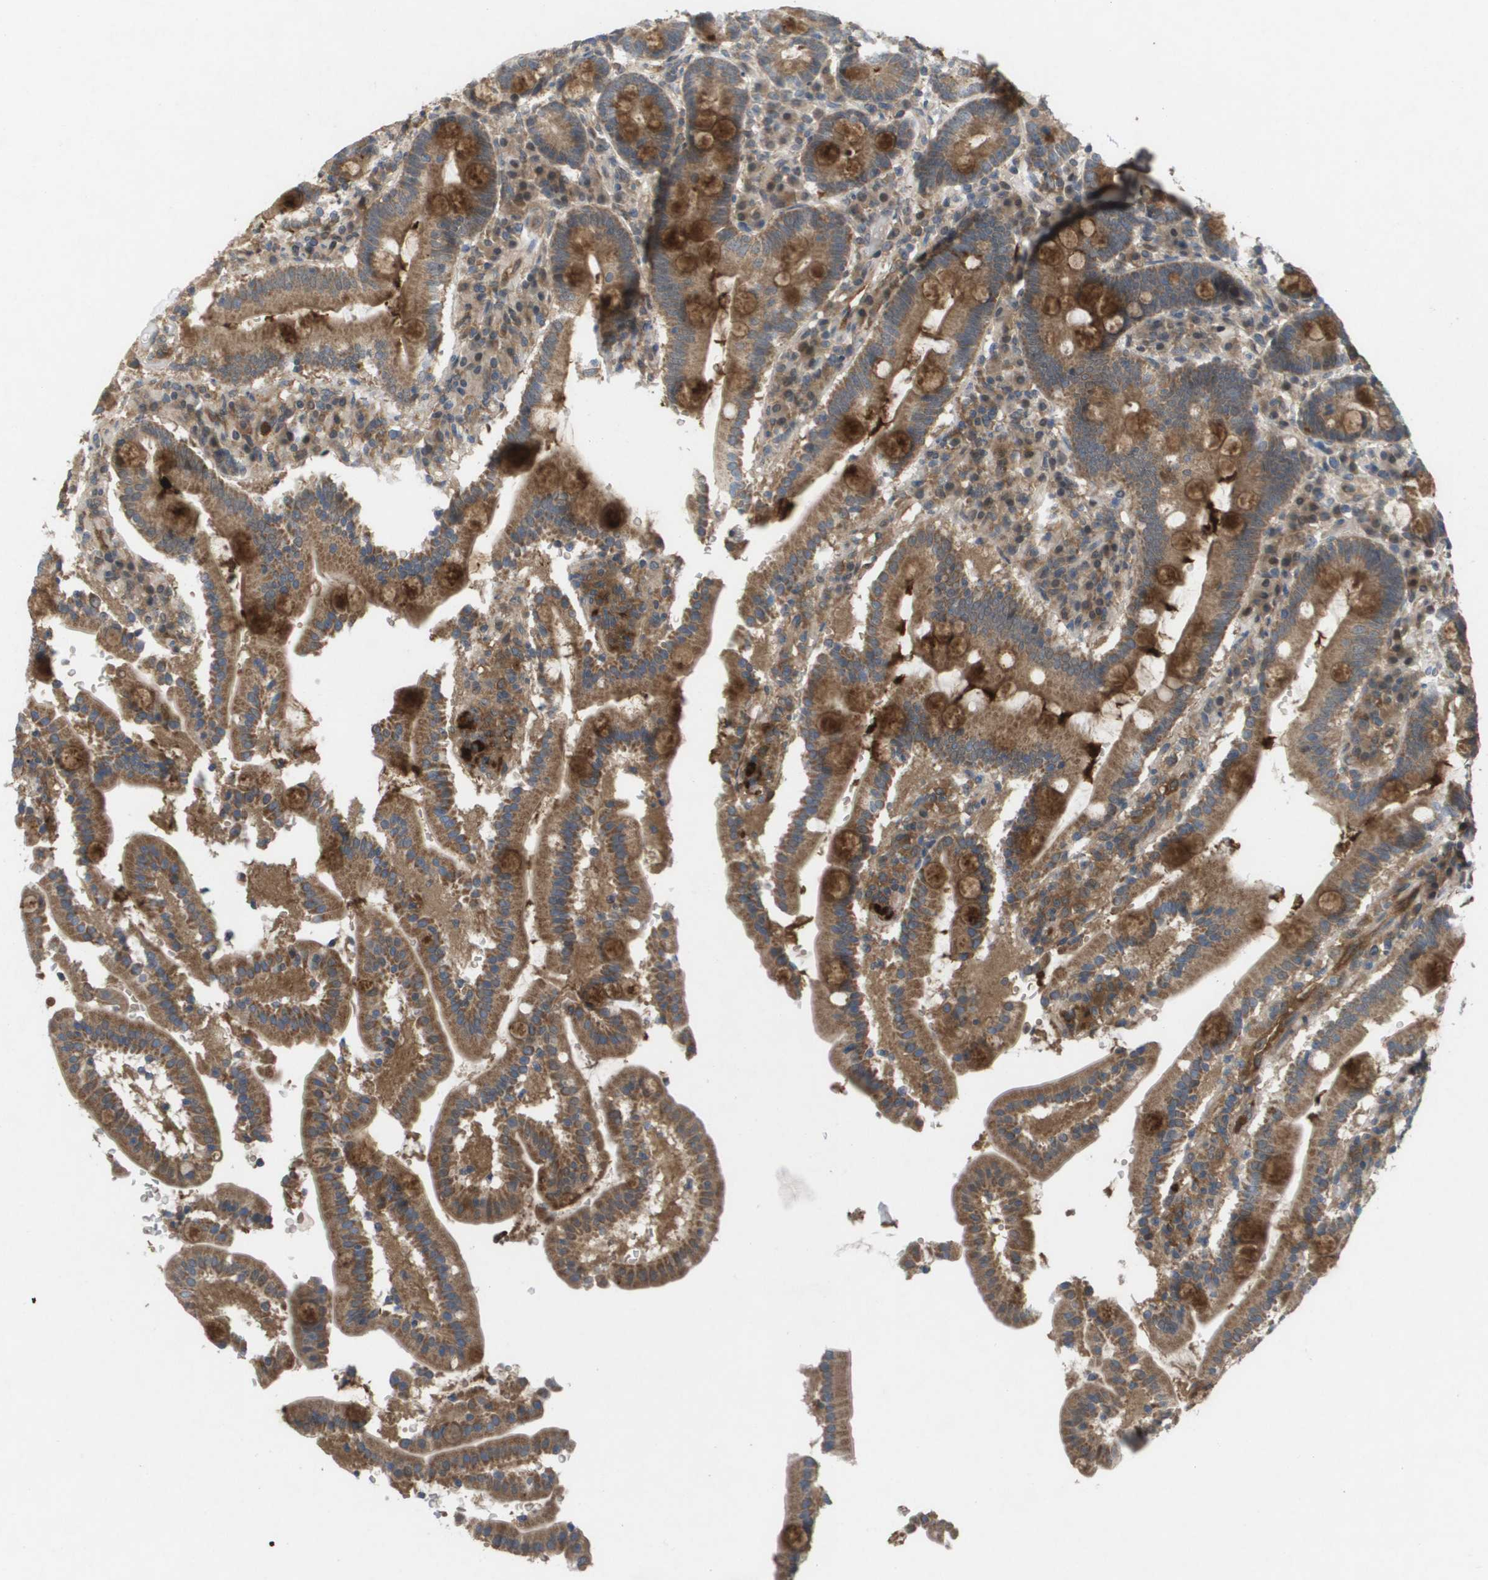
{"staining": {"intensity": "strong", "quantity": ">75%", "location": "cytoplasmic/membranous"}, "tissue": "duodenum", "cell_type": "Glandular cells", "image_type": "normal", "snomed": [{"axis": "morphology", "description": "Normal tissue, NOS"}, {"axis": "topography", "description": "Small intestine, NOS"}], "caption": "Immunohistochemistry (IHC) staining of benign duodenum, which reveals high levels of strong cytoplasmic/membranous positivity in about >75% of glandular cells indicating strong cytoplasmic/membranous protein expression. The staining was performed using DAB (brown) for protein detection and nuclei were counterstained in hematoxylin (blue).", "gene": "PALD1", "patient": {"sex": "female", "age": 71}}